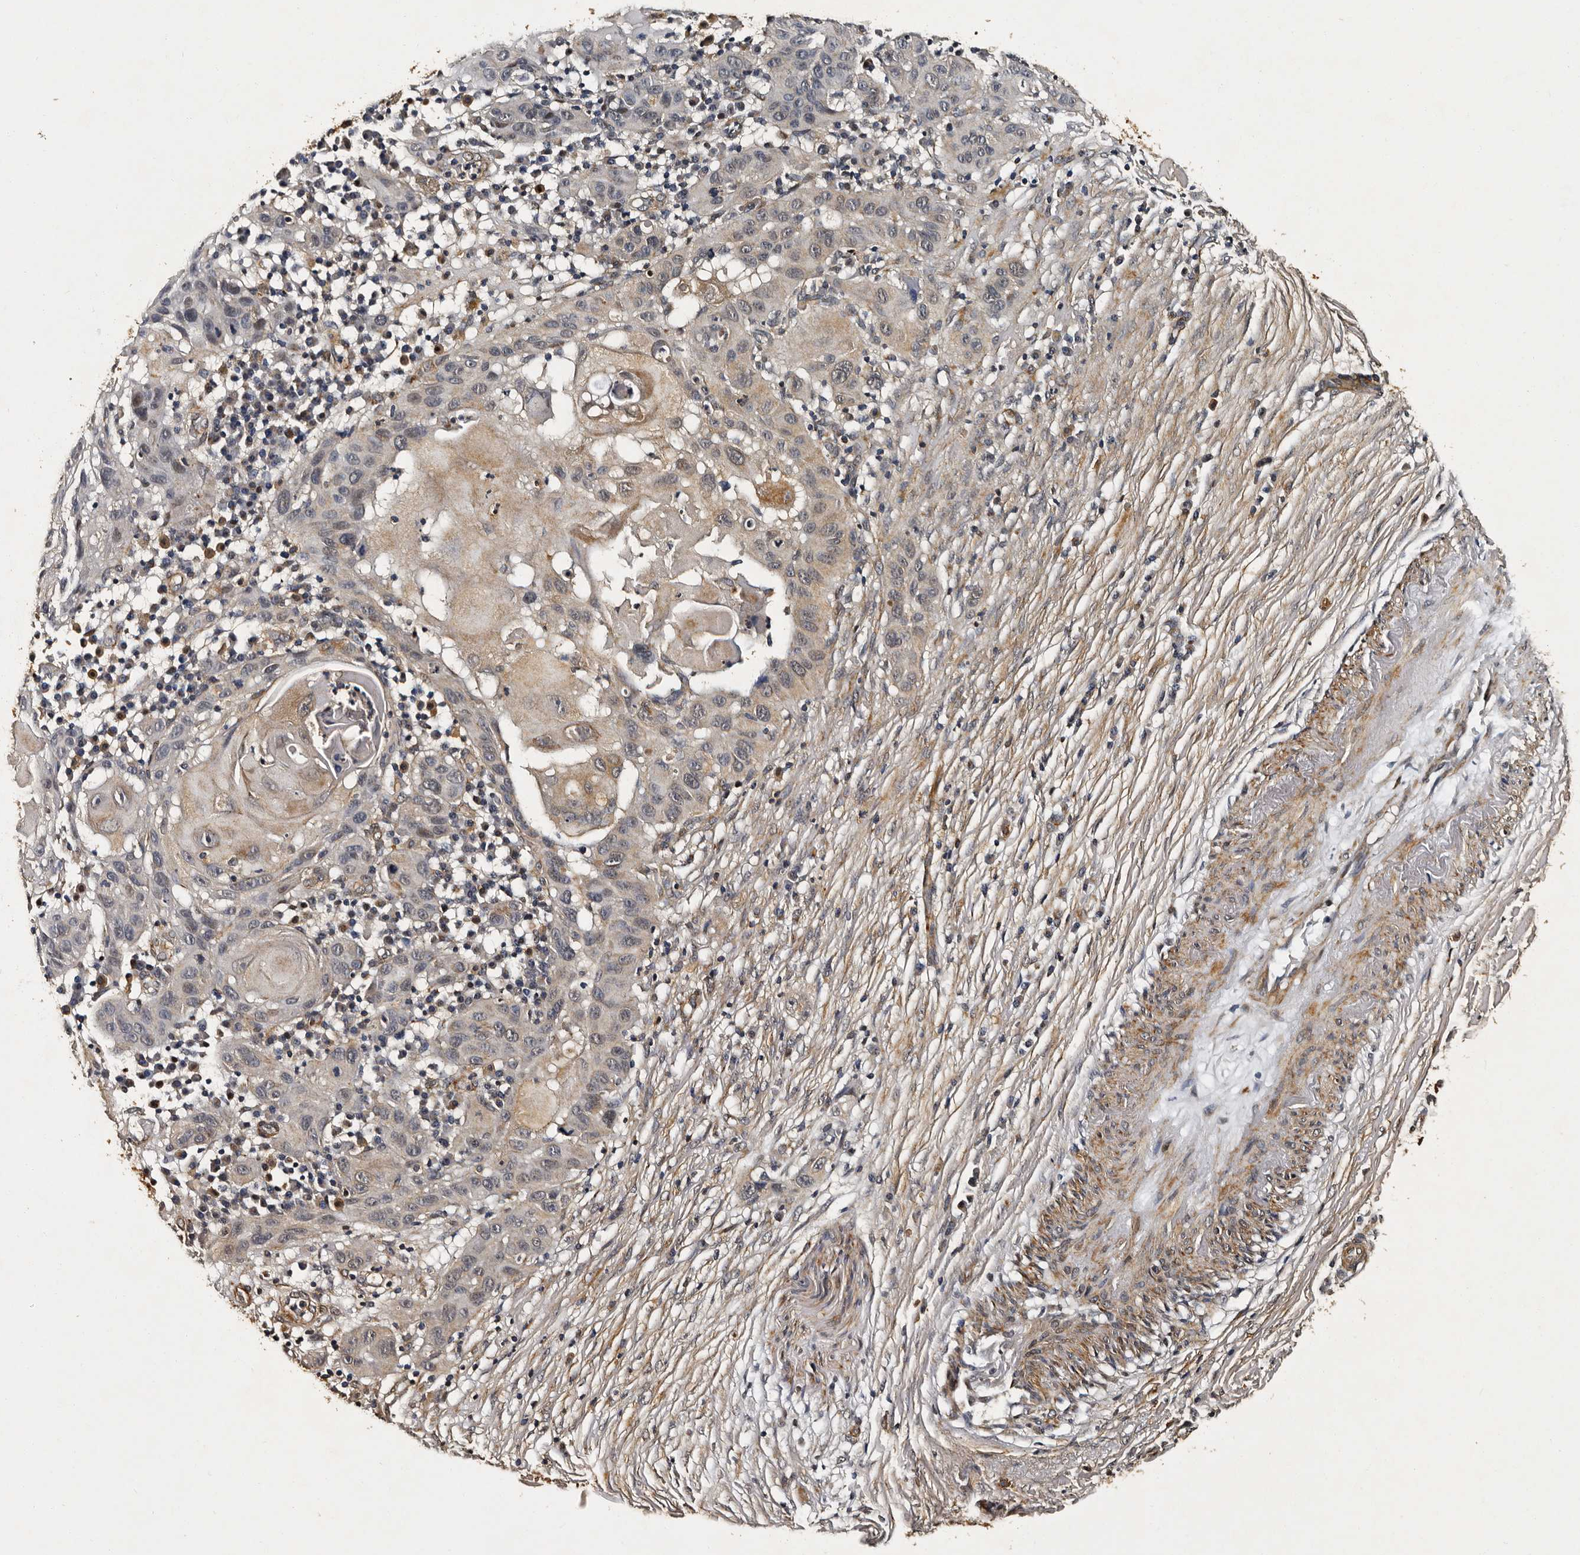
{"staining": {"intensity": "weak", "quantity": "<25%", "location": "cytoplasmic/membranous"}, "tissue": "skin cancer", "cell_type": "Tumor cells", "image_type": "cancer", "snomed": [{"axis": "morphology", "description": "Normal tissue, NOS"}, {"axis": "morphology", "description": "Squamous cell carcinoma, NOS"}, {"axis": "topography", "description": "Skin"}], "caption": "A high-resolution micrograph shows immunohistochemistry (IHC) staining of squamous cell carcinoma (skin), which exhibits no significant positivity in tumor cells. The staining was performed using DAB to visualize the protein expression in brown, while the nuclei were stained in blue with hematoxylin (Magnification: 20x).", "gene": "CPNE3", "patient": {"sex": "female", "age": 96}}